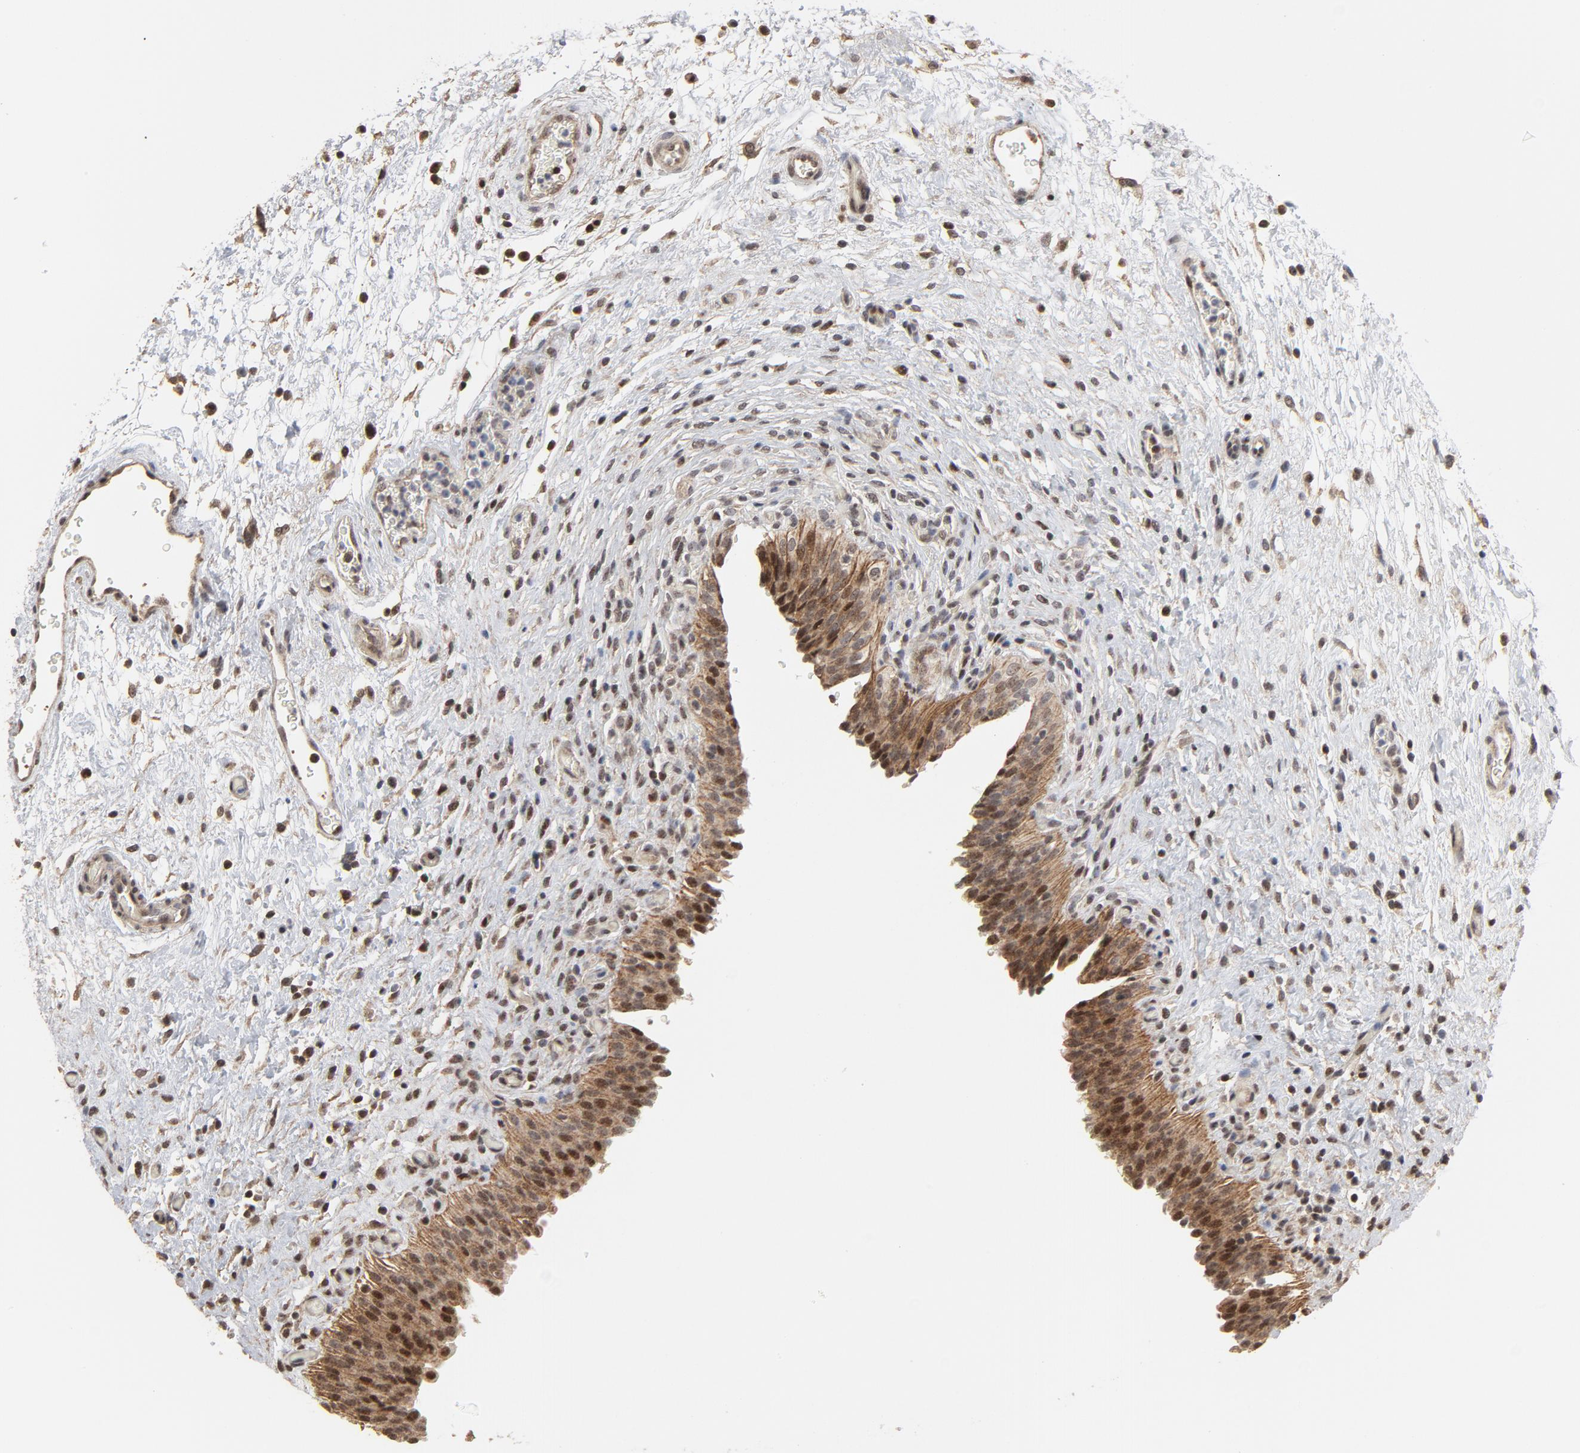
{"staining": {"intensity": "strong", "quantity": ">75%", "location": "cytoplasmic/membranous,nuclear"}, "tissue": "urinary bladder", "cell_type": "Urothelial cells", "image_type": "normal", "snomed": [{"axis": "morphology", "description": "Normal tissue, NOS"}, {"axis": "topography", "description": "Urinary bladder"}], "caption": "An image showing strong cytoplasmic/membranous,nuclear positivity in about >75% of urothelial cells in normal urinary bladder, as visualized by brown immunohistochemical staining.", "gene": "TP53RK", "patient": {"sex": "male", "age": 51}}